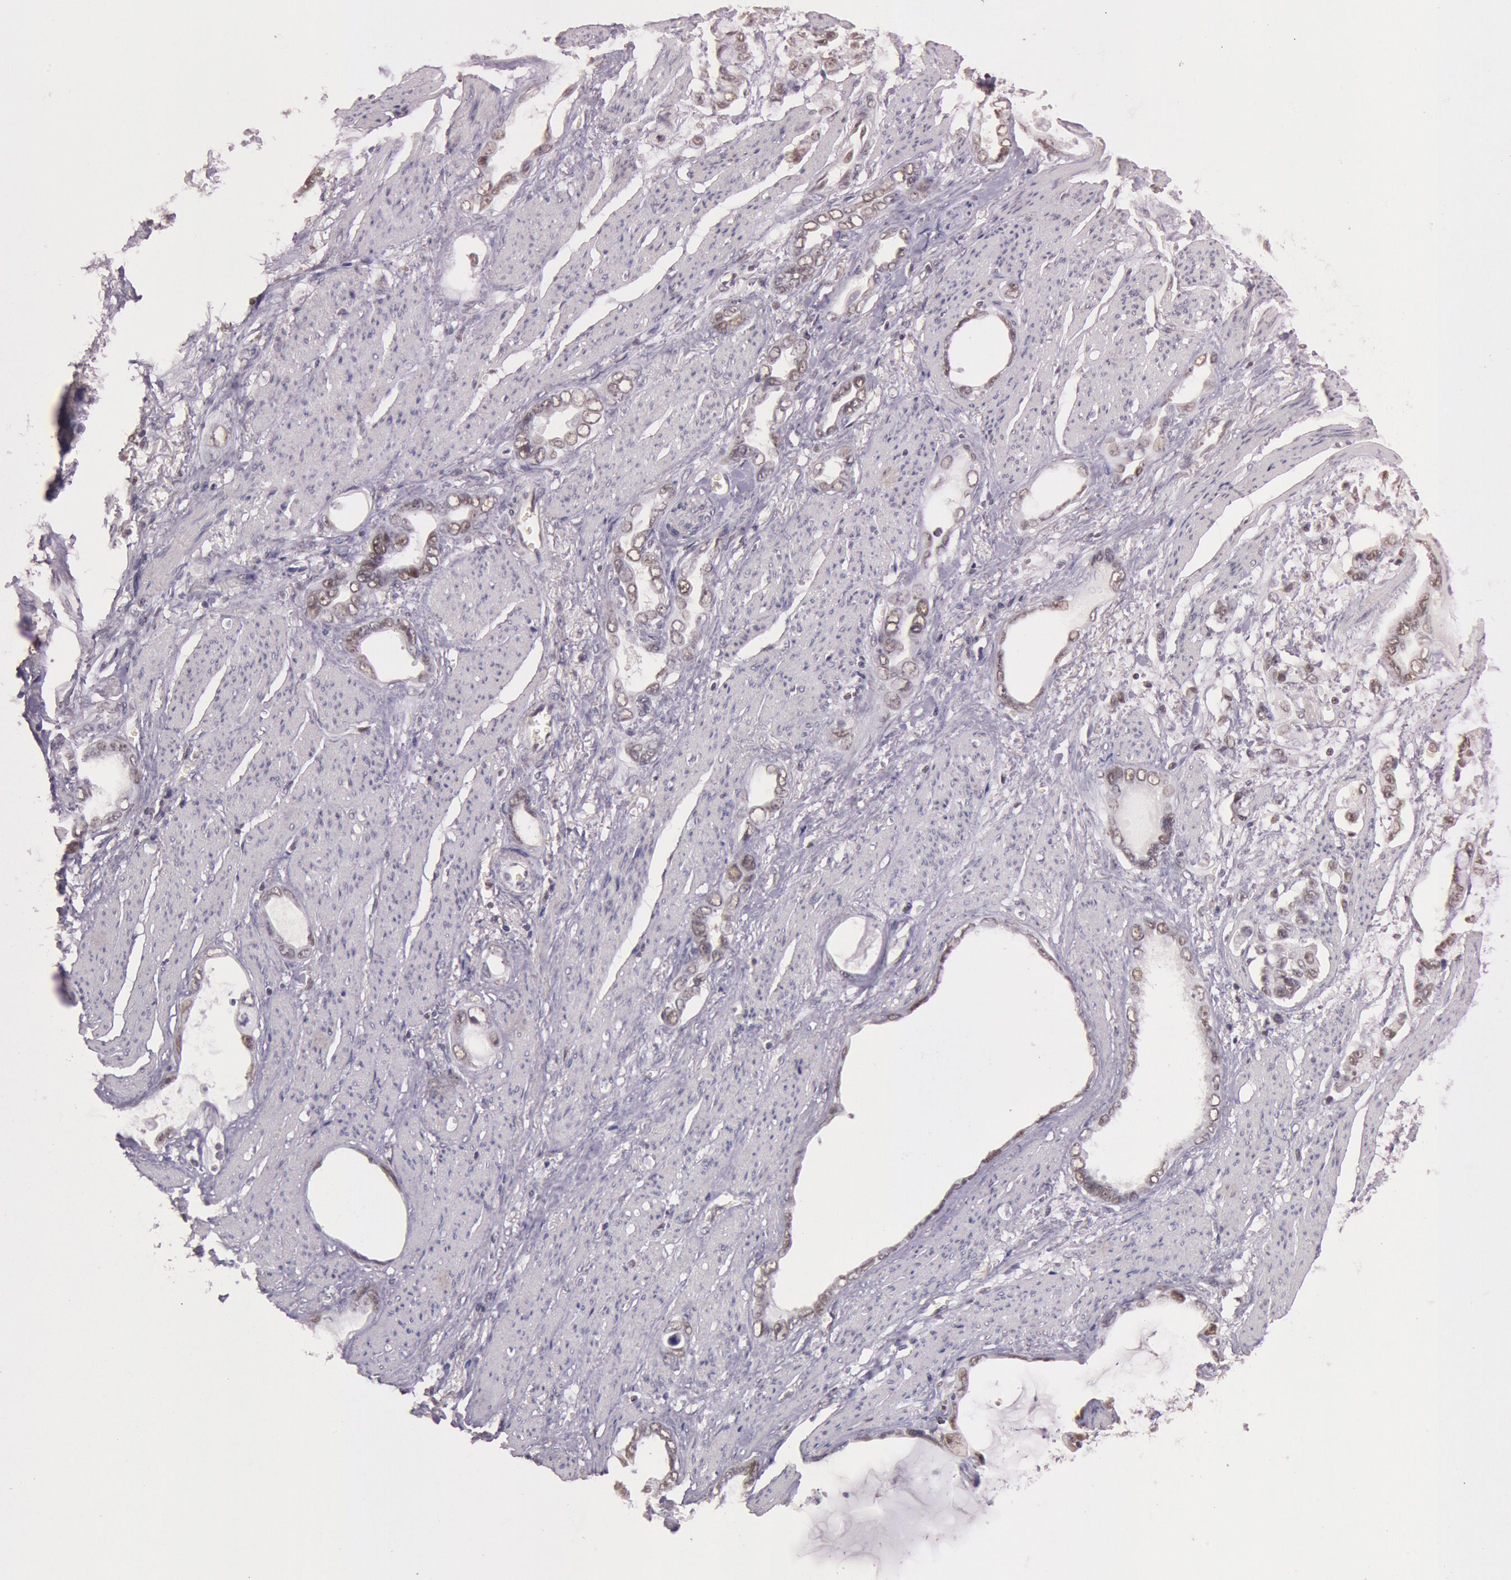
{"staining": {"intensity": "weak", "quantity": "25%-75%", "location": "nuclear"}, "tissue": "stomach cancer", "cell_type": "Tumor cells", "image_type": "cancer", "snomed": [{"axis": "morphology", "description": "Adenocarcinoma, NOS"}, {"axis": "topography", "description": "Stomach"}], "caption": "Protein expression analysis of stomach adenocarcinoma displays weak nuclear staining in about 25%-75% of tumor cells.", "gene": "TASL", "patient": {"sex": "male", "age": 78}}